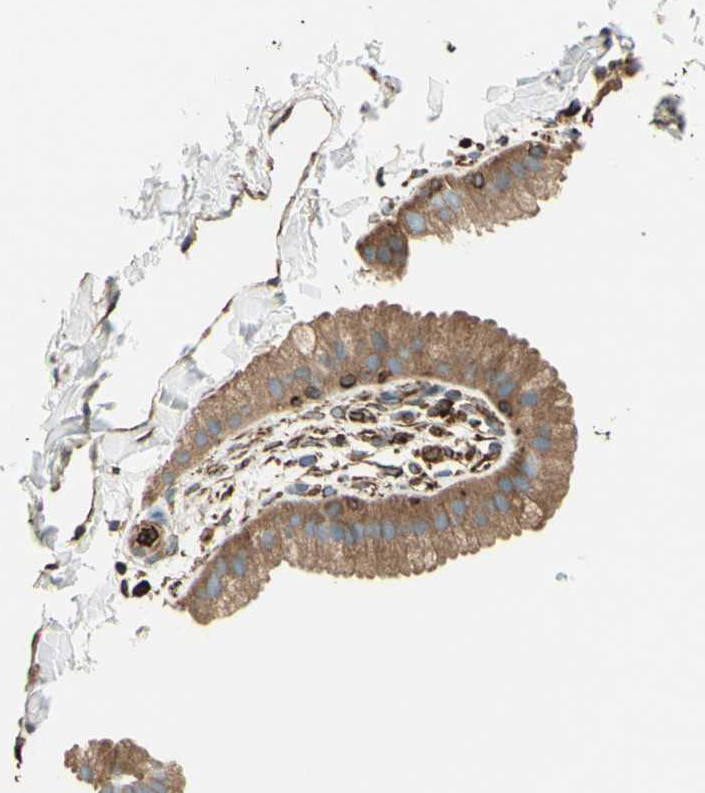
{"staining": {"intensity": "moderate", "quantity": ">75%", "location": "cytoplasmic/membranous"}, "tissue": "gallbladder", "cell_type": "Glandular cells", "image_type": "normal", "snomed": [{"axis": "morphology", "description": "Normal tissue, NOS"}, {"axis": "topography", "description": "Gallbladder"}], "caption": "Brown immunohistochemical staining in benign human gallbladder exhibits moderate cytoplasmic/membranous positivity in about >75% of glandular cells.", "gene": "TRAF2", "patient": {"sex": "female", "age": 64}}